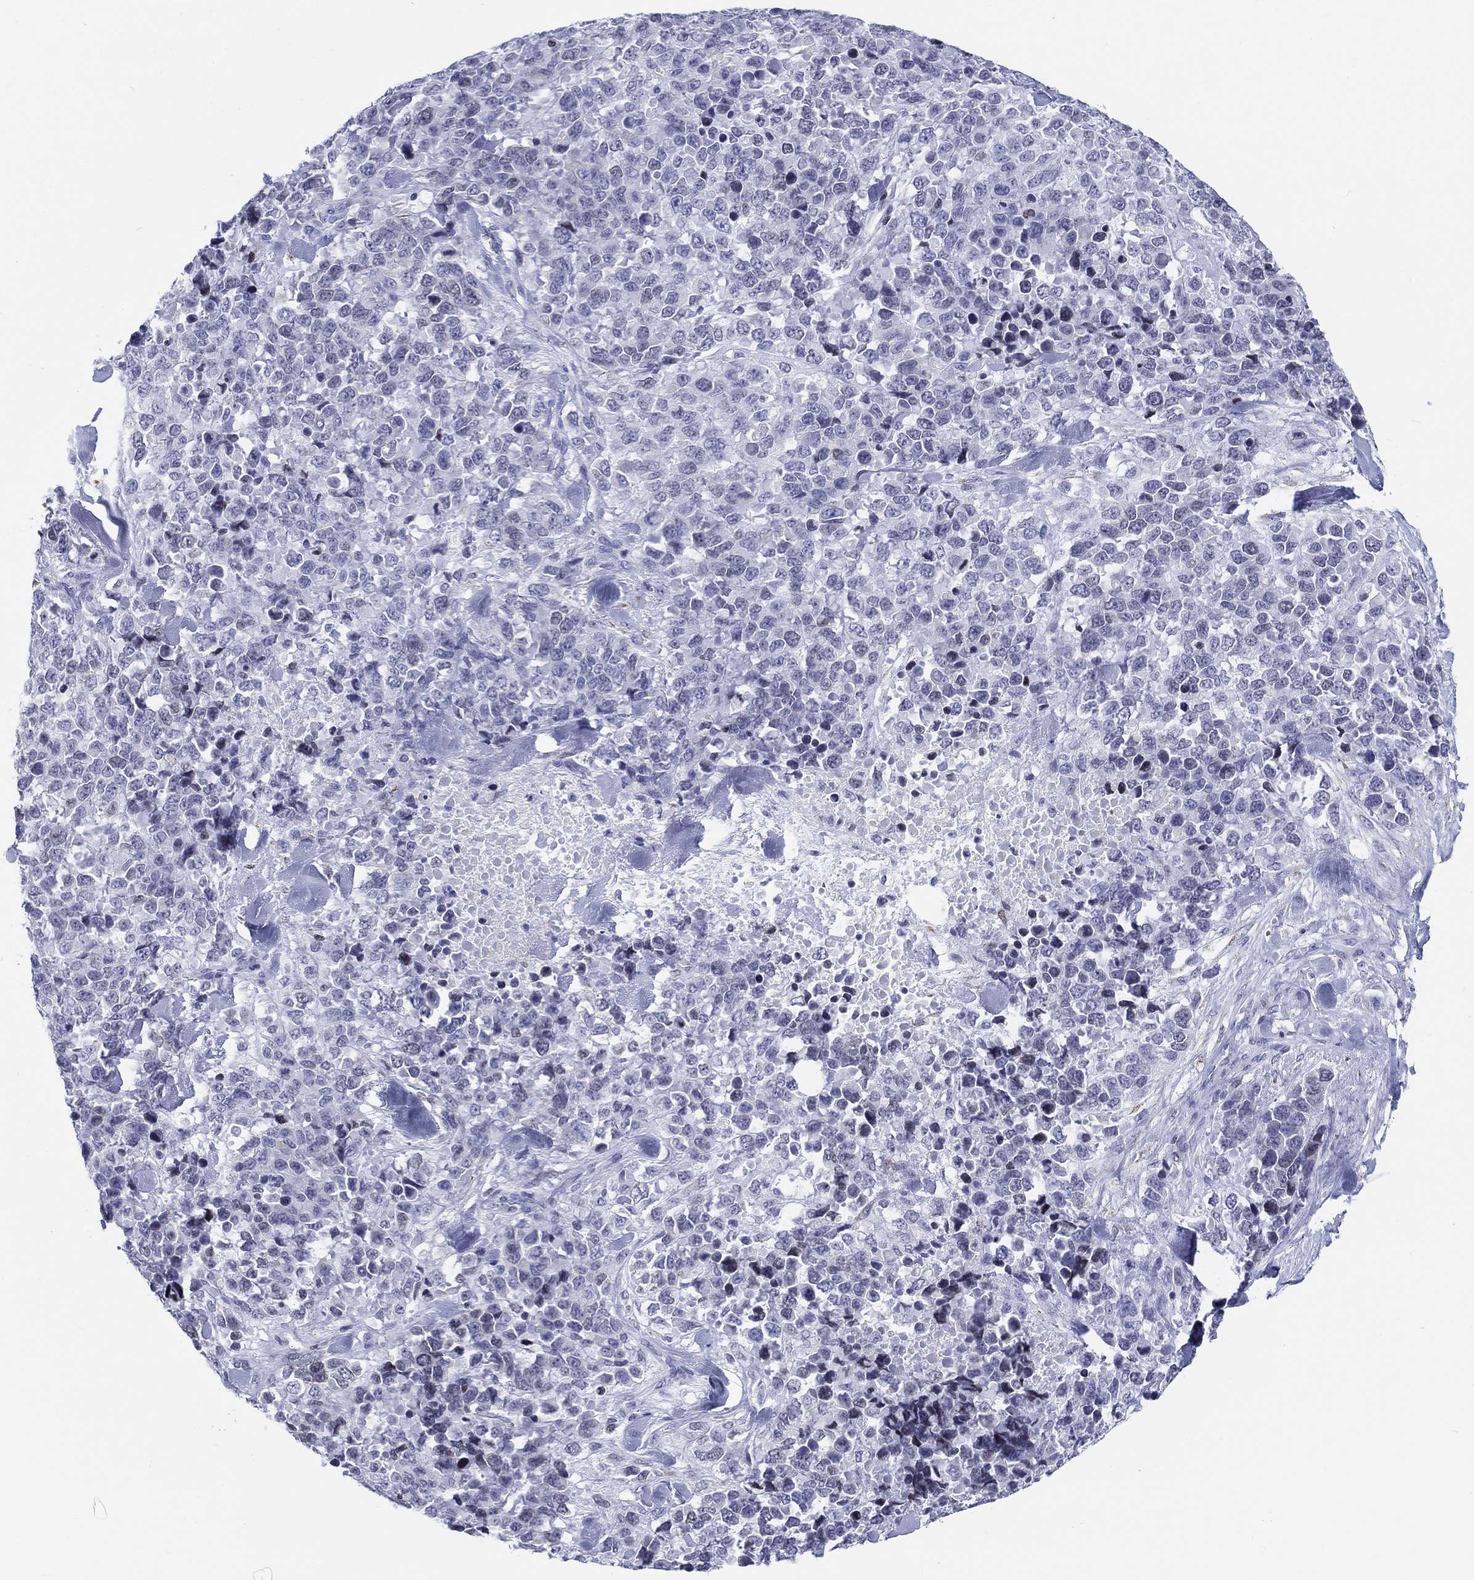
{"staining": {"intensity": "negative", "quantity": "none", "location": "none"}, "tissue": "melanoma", "cell_type": "Tumor cells", "image_type": "cancer", "snomed": [{"axis": "morphology", "description": "Malignant melanoma, Metastatic site"}, {"axis": "topography", "description": "Skin"}], "caption": "The immunohistochemistry histopathology image has no significant staining in tumor cells of melanoma tissue. Brightfield microscopy of IHC stained with DAB (3,3'-diaminobenzidine) (brown) and hematoxylin (blue), captured at high magnification.", "gene": "H1-1", "patient": {"sex": "male", "age": 84}}